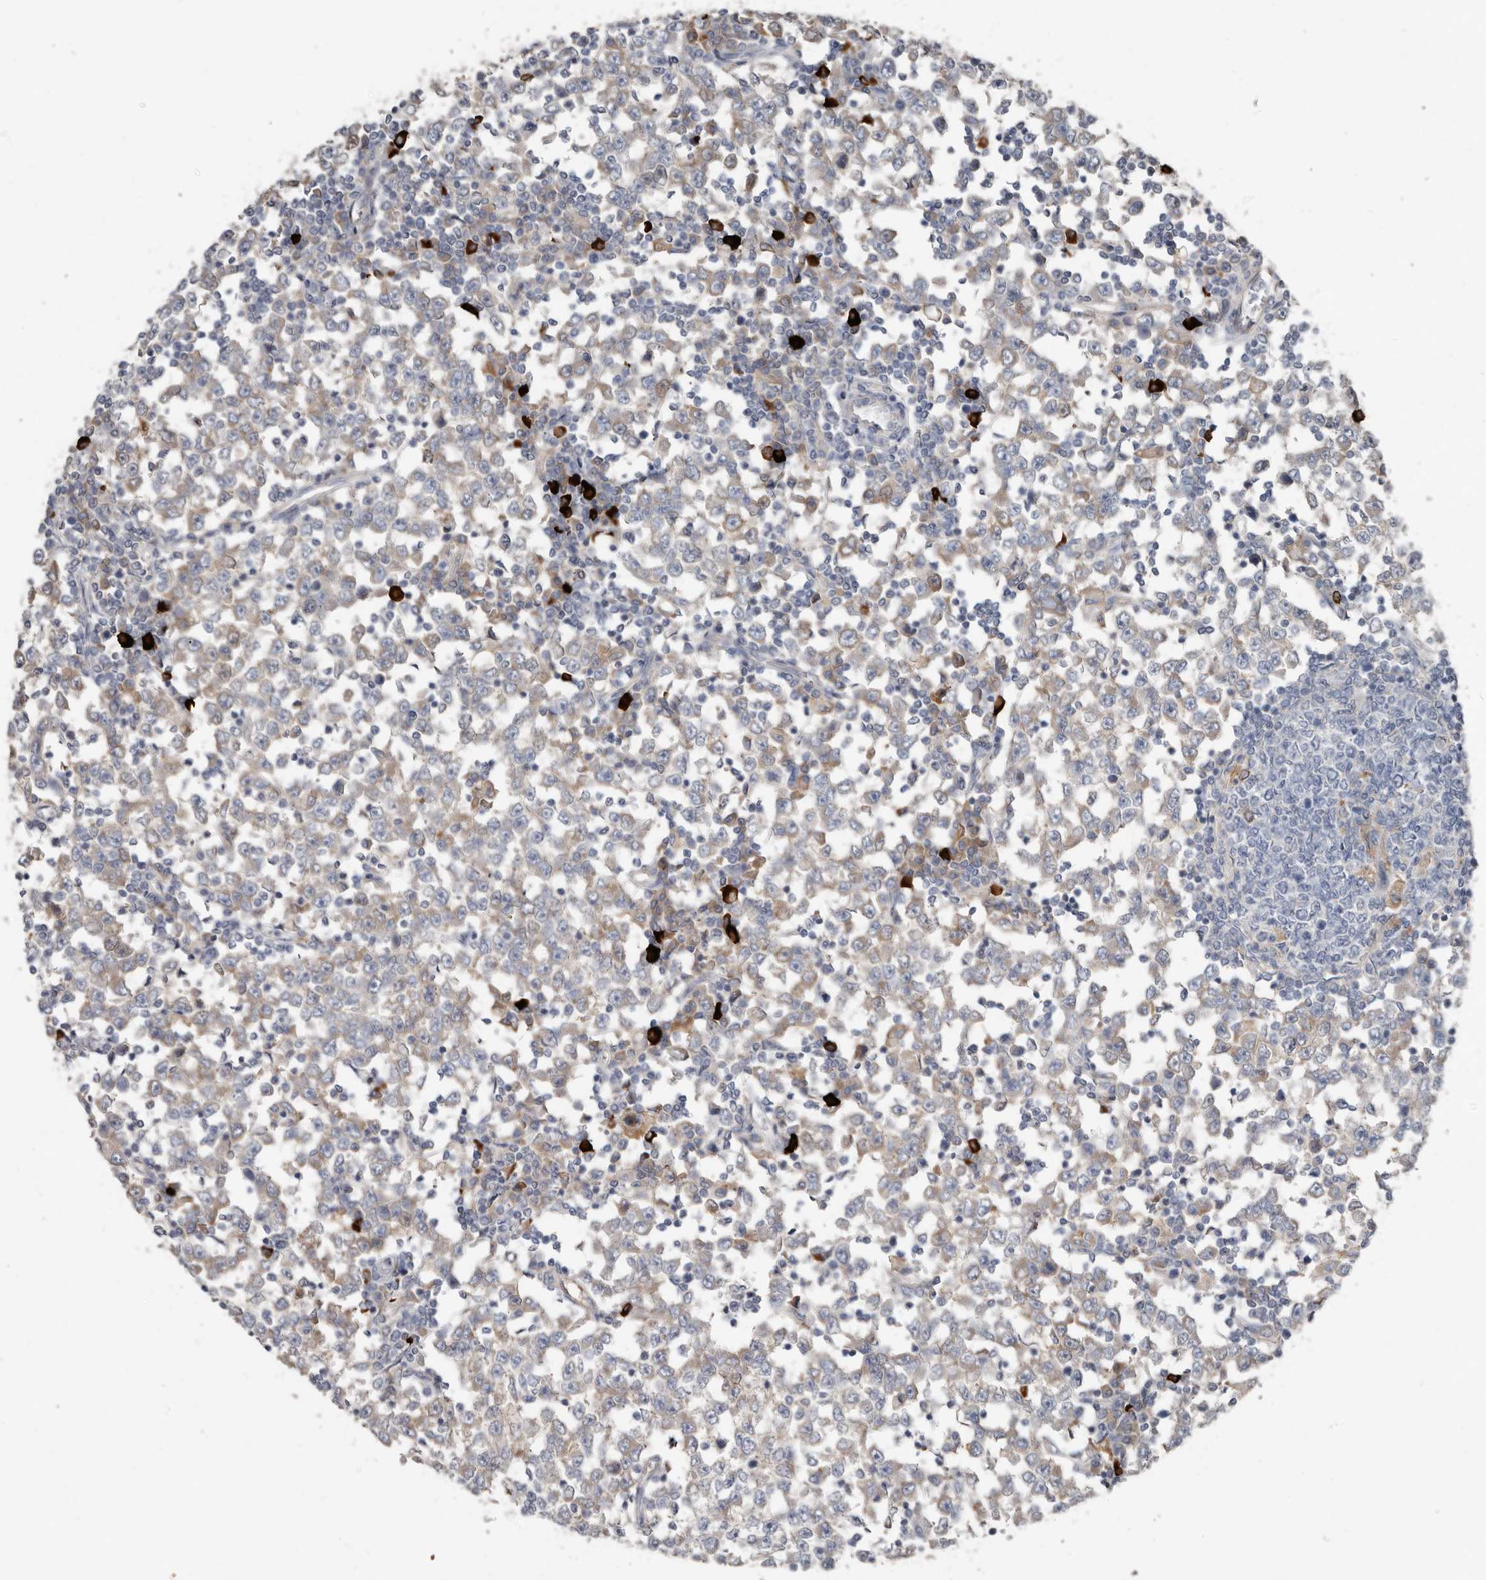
{"staining": {"intensity": "weak", "quantity": "<25%", "location": "cytoplasmic/membranous"}, "tissue": "testis cancer", "cell_type": "Tumor cells", "image_type": "cancer", "snomed": [{"axis": "morphology", "description": "Seminoma, NOS"}, {"axis": "topography", "description": "Testis"}], "caption": "The photomicrograph exhibits no staining of tumor cells in testis cancer.", "gene": "ZNF114", "patient": {"sex": "male", "age": 65}}